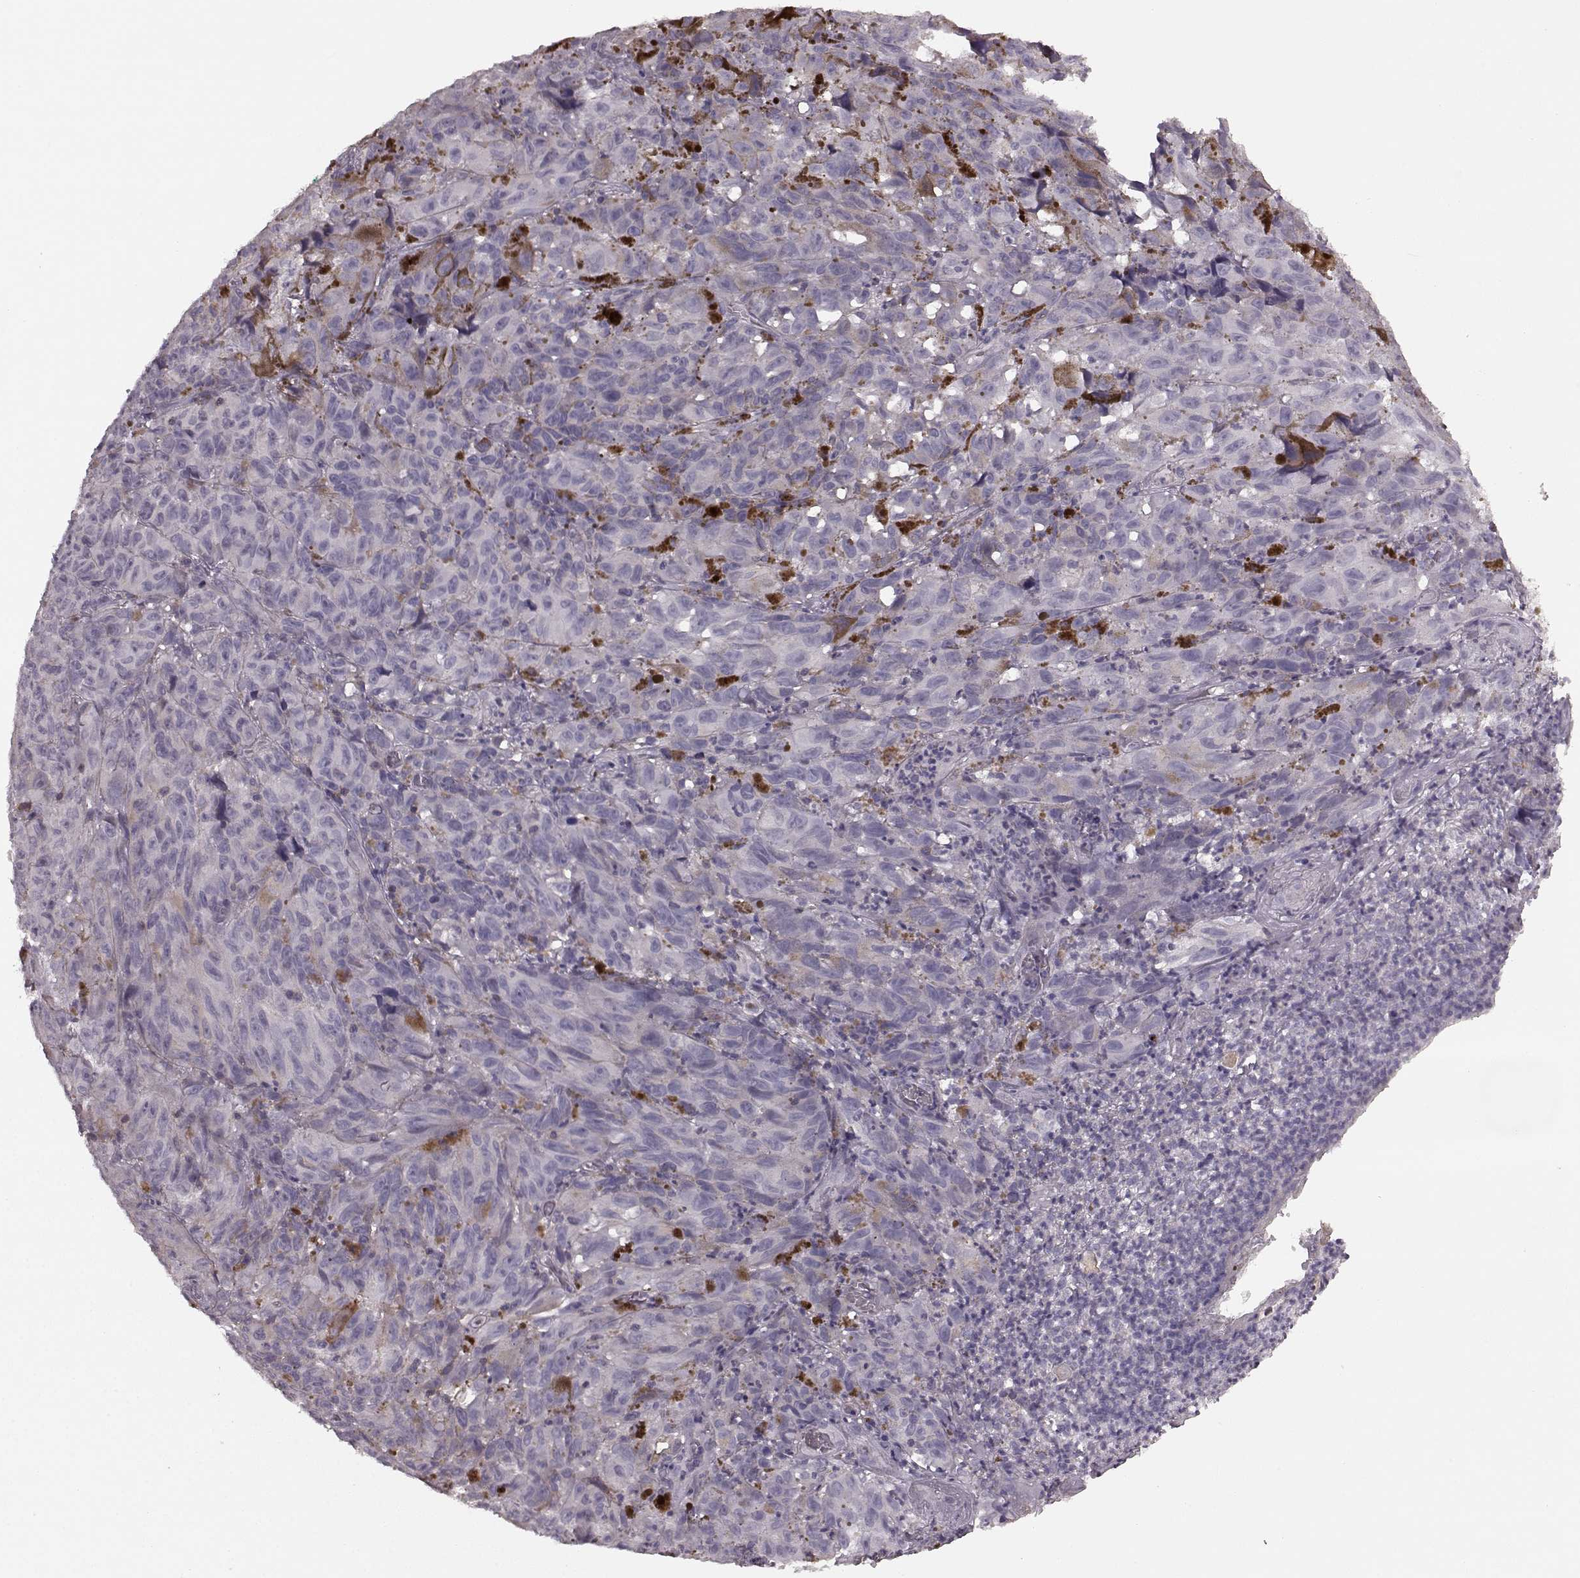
{"staining": {"intensity": "negative", "quantity": "none", "location": "none"}, "tissue": "melanoma", "cell_type": "Tumor cells", "image_type": "cancer", "snomed": [{"axis": "morphology", "description": "Malignant melanoma, NOS"}, {"axis": "topography", "description": "Vulva, labia, clitoris and Bartholin´s gland, NO"}], "caption": "This is an IHC image of human malignant melanoma. There is no staining in tumor cells.", "gene": "PDCD1", "patient": {"sex": "female", "age": 75}}